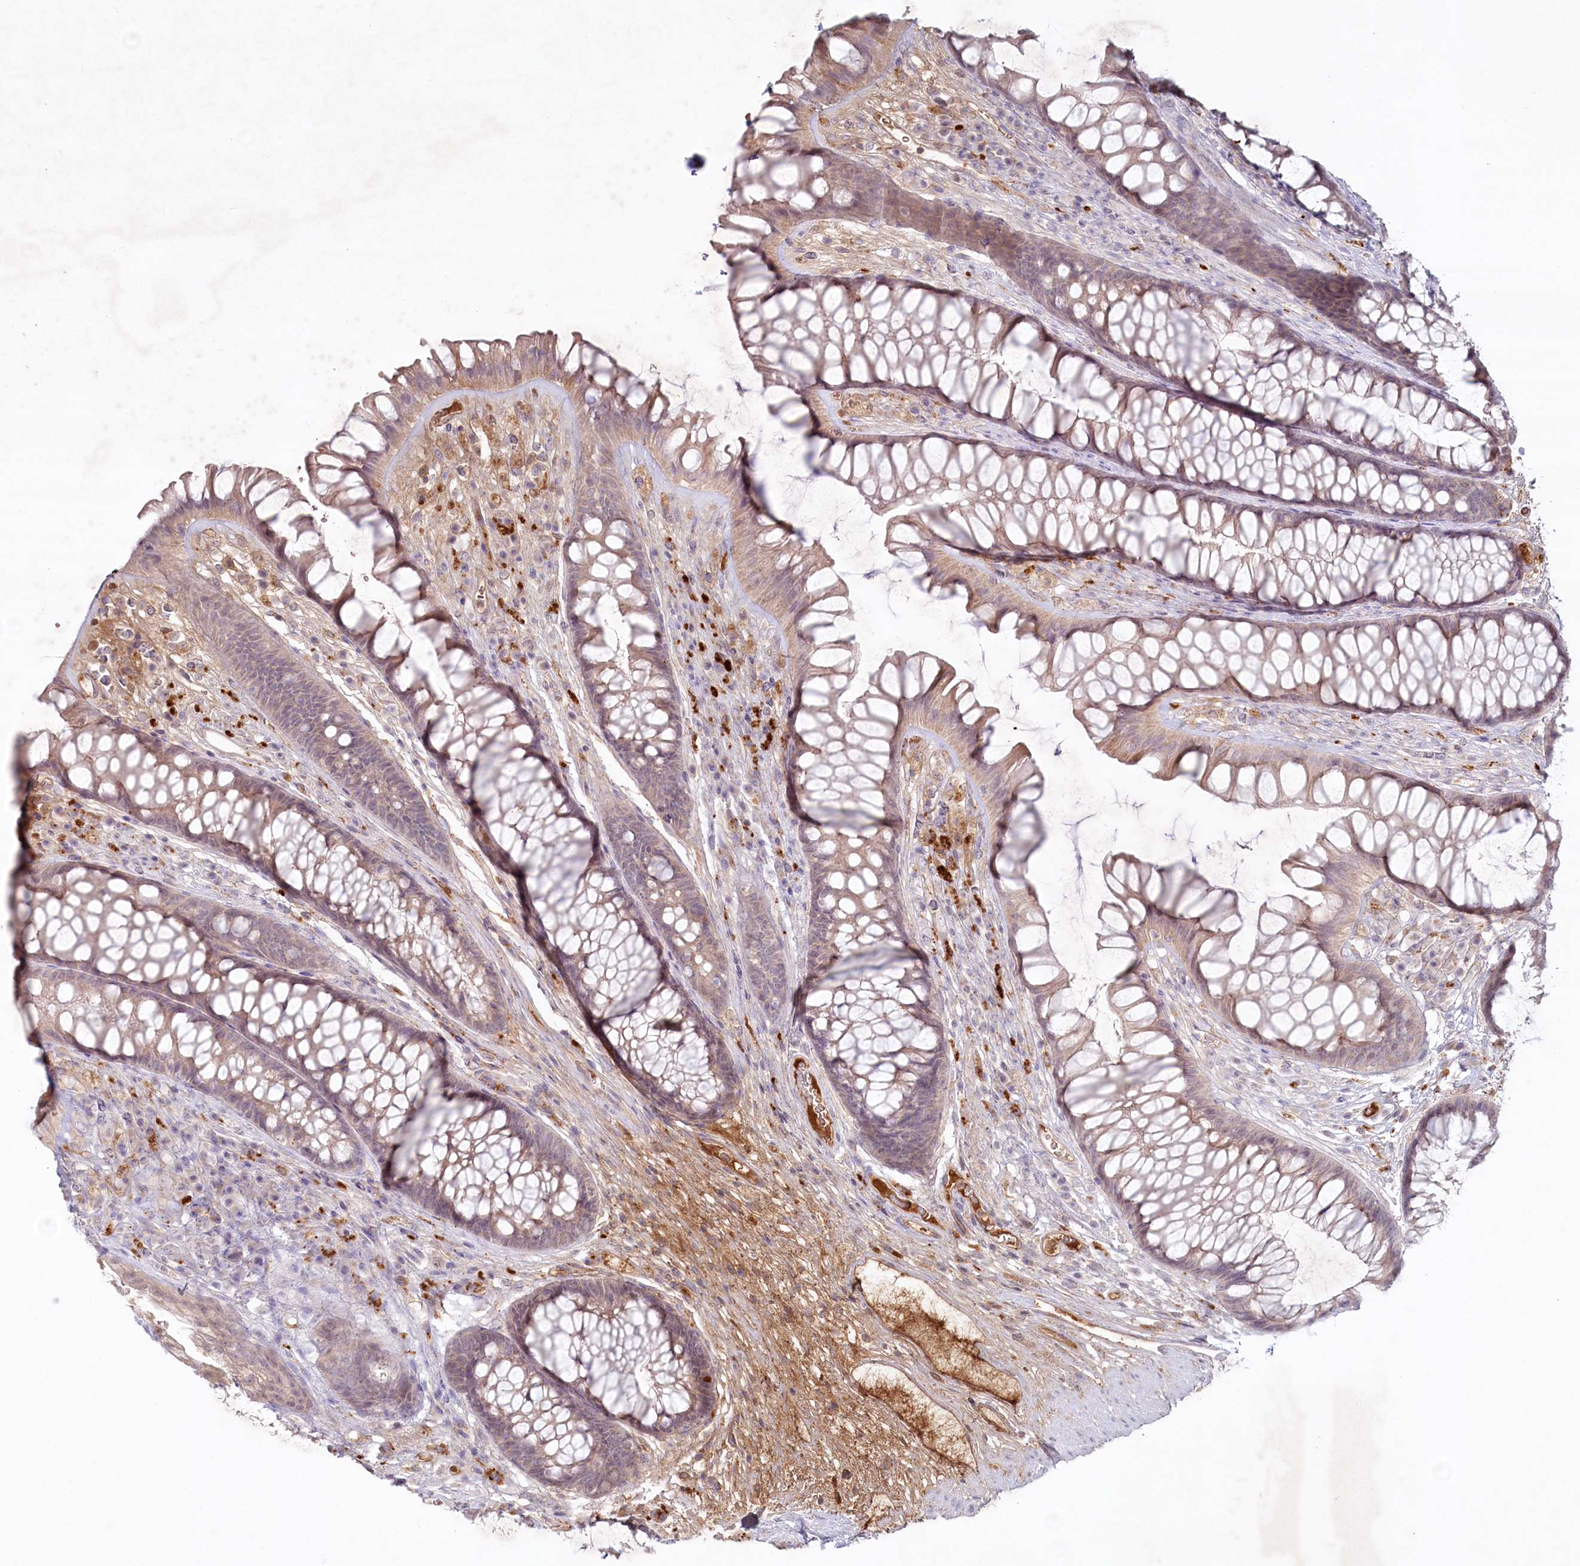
{"staining": {"intensity": "weak", "quantity": ">75%", "location": "cytoplasmic/membranous"}, "tissue": "rectum", "cell_type": "Glandular cells", "image_type": "normal", "snomed": [{"axis": "morphology", "description": "Normal tissue, NOS"}, {"axis": "topography", "description": "Rectum"}], "caption": "Immunohistochemistry micrograph of benign rectum: human rectum stained using immunohistochemistry demonstrates low levels of weak protein expression localized specifically in the cytoplasmic/membranous of glandular cells, appearing as a cytoplasmic/membranous brown color.", "gene": "PSAPL1", "patient": {"sex": "male", "age": 74}}